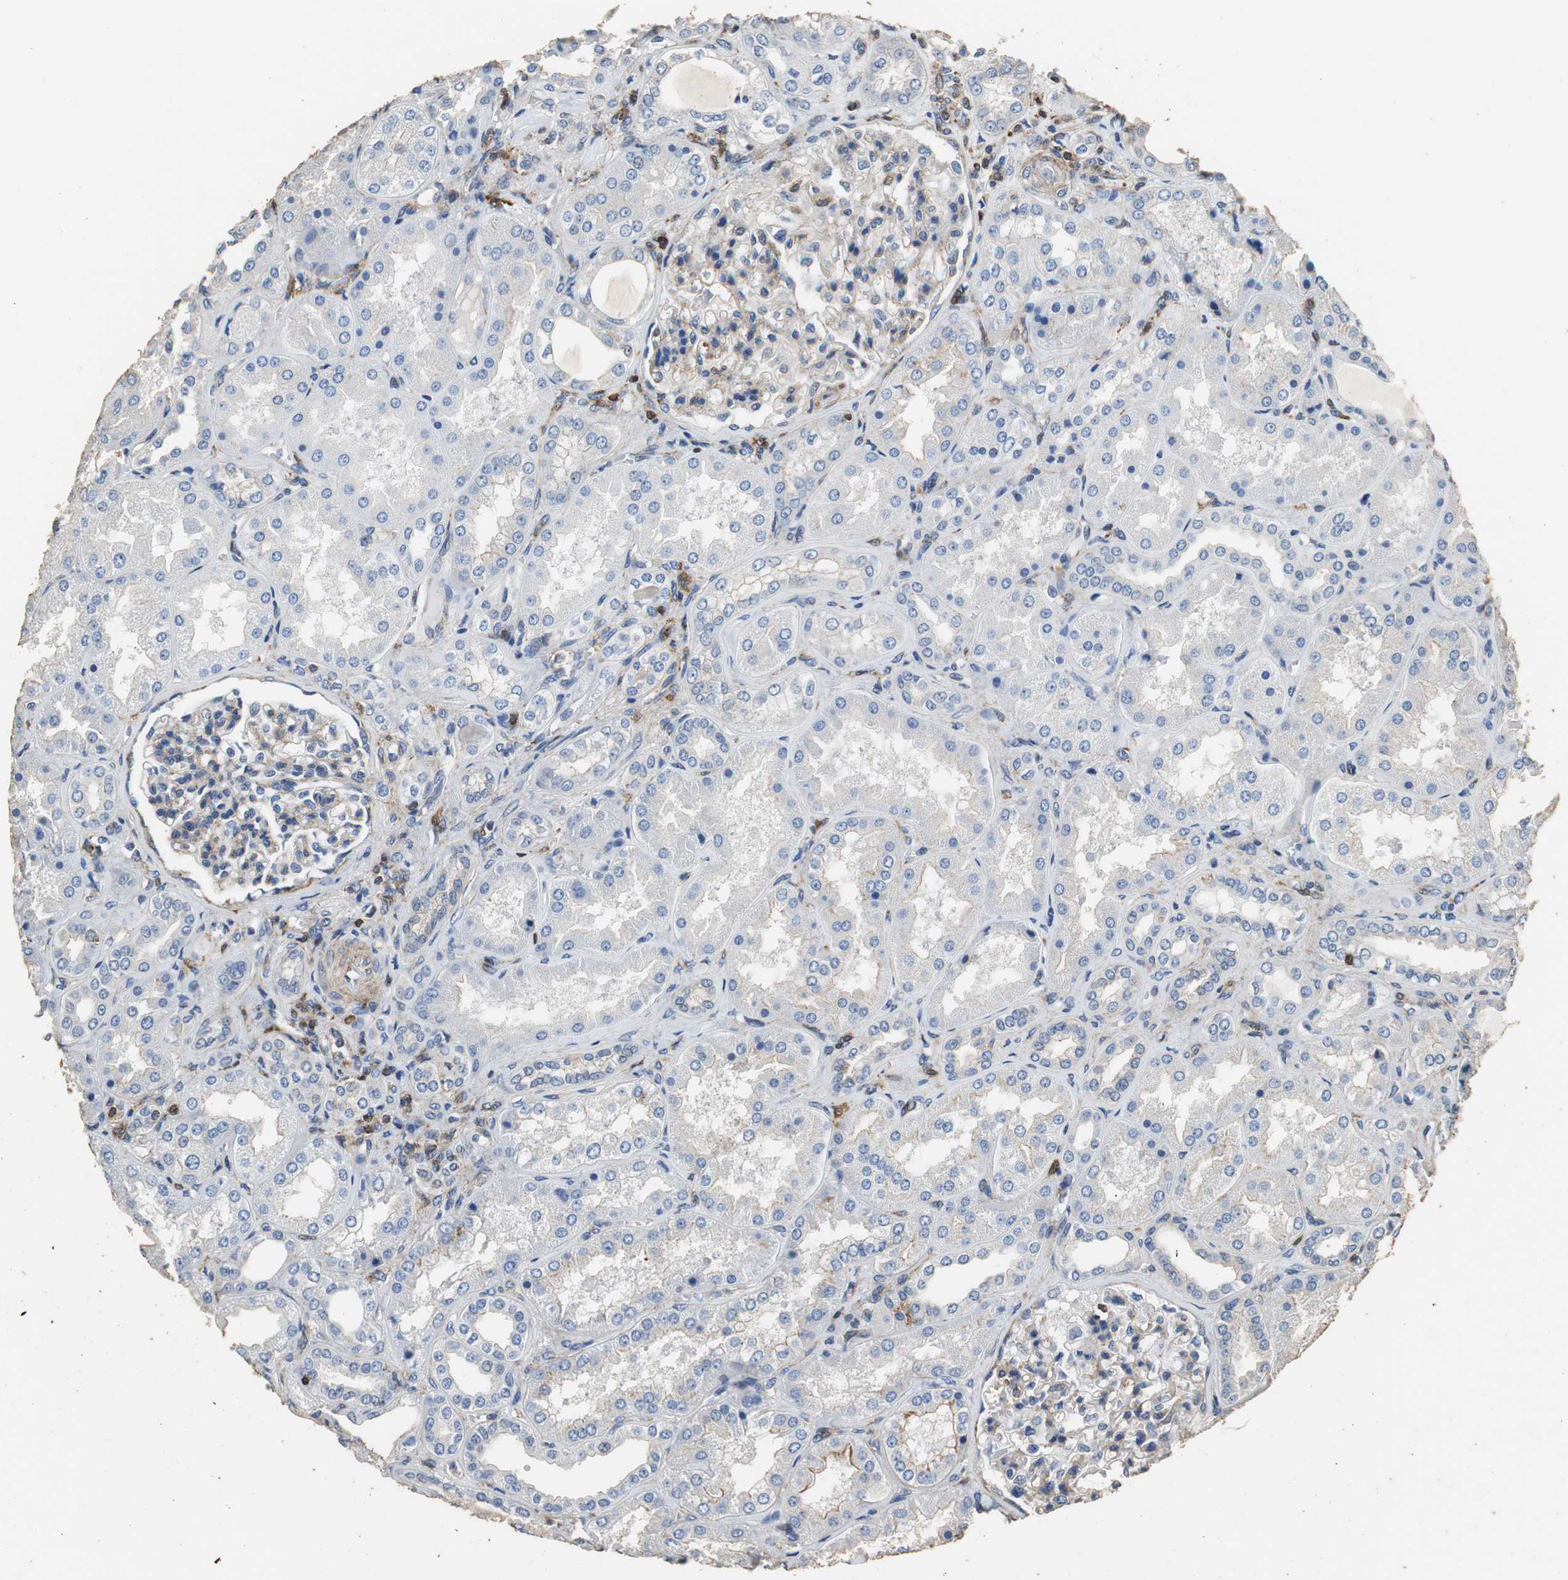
{"staining": {"intensity": "weak", "quantity": "25%-75%", "location": "cytoplasmic/membranous"}, "tissue": "kidney", "cell_type": "Cells in glomeruli", "image_type": "normal", "snomed": [{"axis": "morphology", "description": "Normal tissue, NOS"}, {"axis": "topography", "description": "Kidney"}], "caption": "Immunohistochemistry (IHC) image of normal kidney: kidney stained using immunohistochemistry (IHC) displays low levels of weak protein expression localized specifically in the cytoplasmic/membranous of cells in glomeruli, appearing as a cytoplasmic/membranous brown color.", "gene": "PRKRA", "patient": {"sex": "female", "age": 56}}